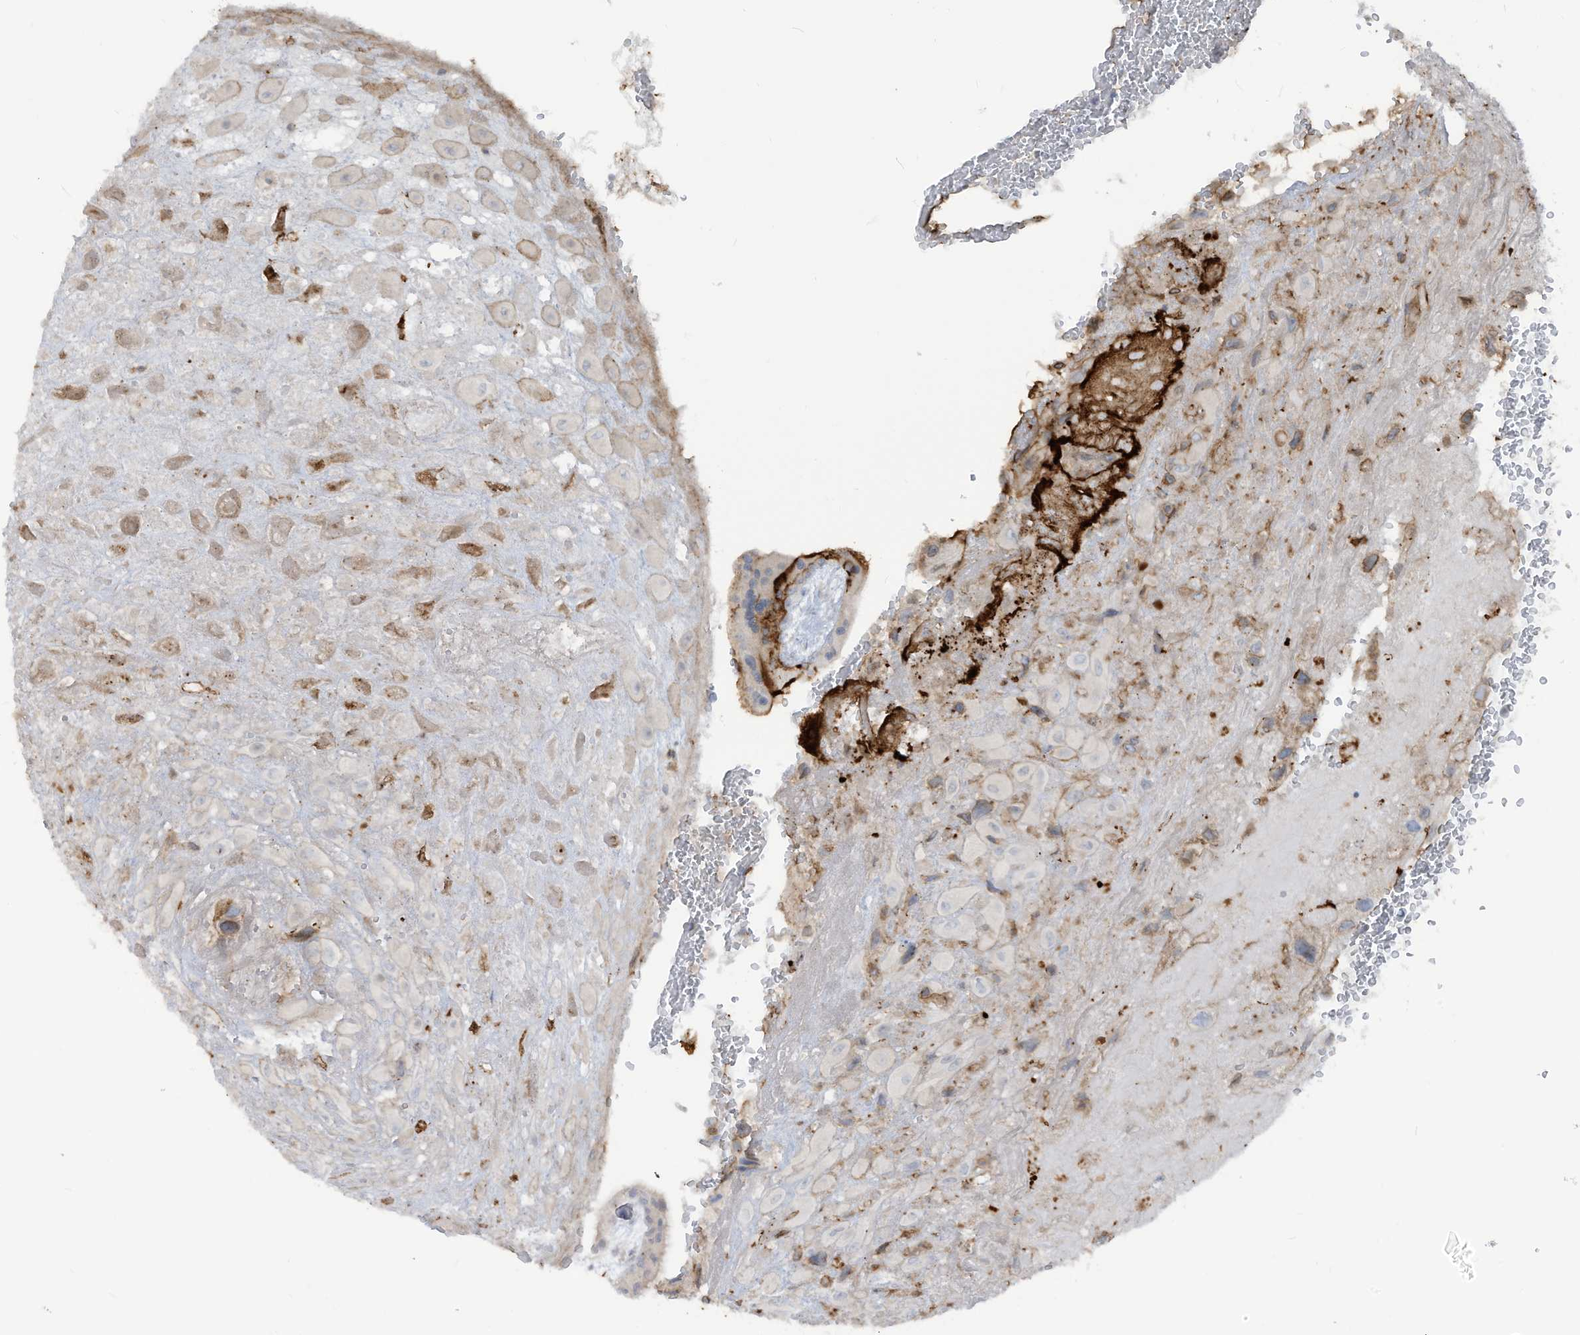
{"staining": {"intensity": "weak", "quantity": "<25%", "location": "cytoplasmic/membranous"}, "tissue": "placenta", "cell_type": "Decidual cells", "image_type": "normal", "snomed": [{"axis": "morphology", "description": "Normal tissue, NOS"}, {"axis": "topography", "description": "Placenta"}], "caption": "High power microscopy micrograph of an immunohistochemistry image of benign placenta, revealing no significant expression in decidual cells. (DAB (3,3'-diaminobenzidine) immunohistochemistry visualized using brightfield microscopy, high magnification).", "gene": "NOTO", "patient": {"sex": "female", "age": 35}}